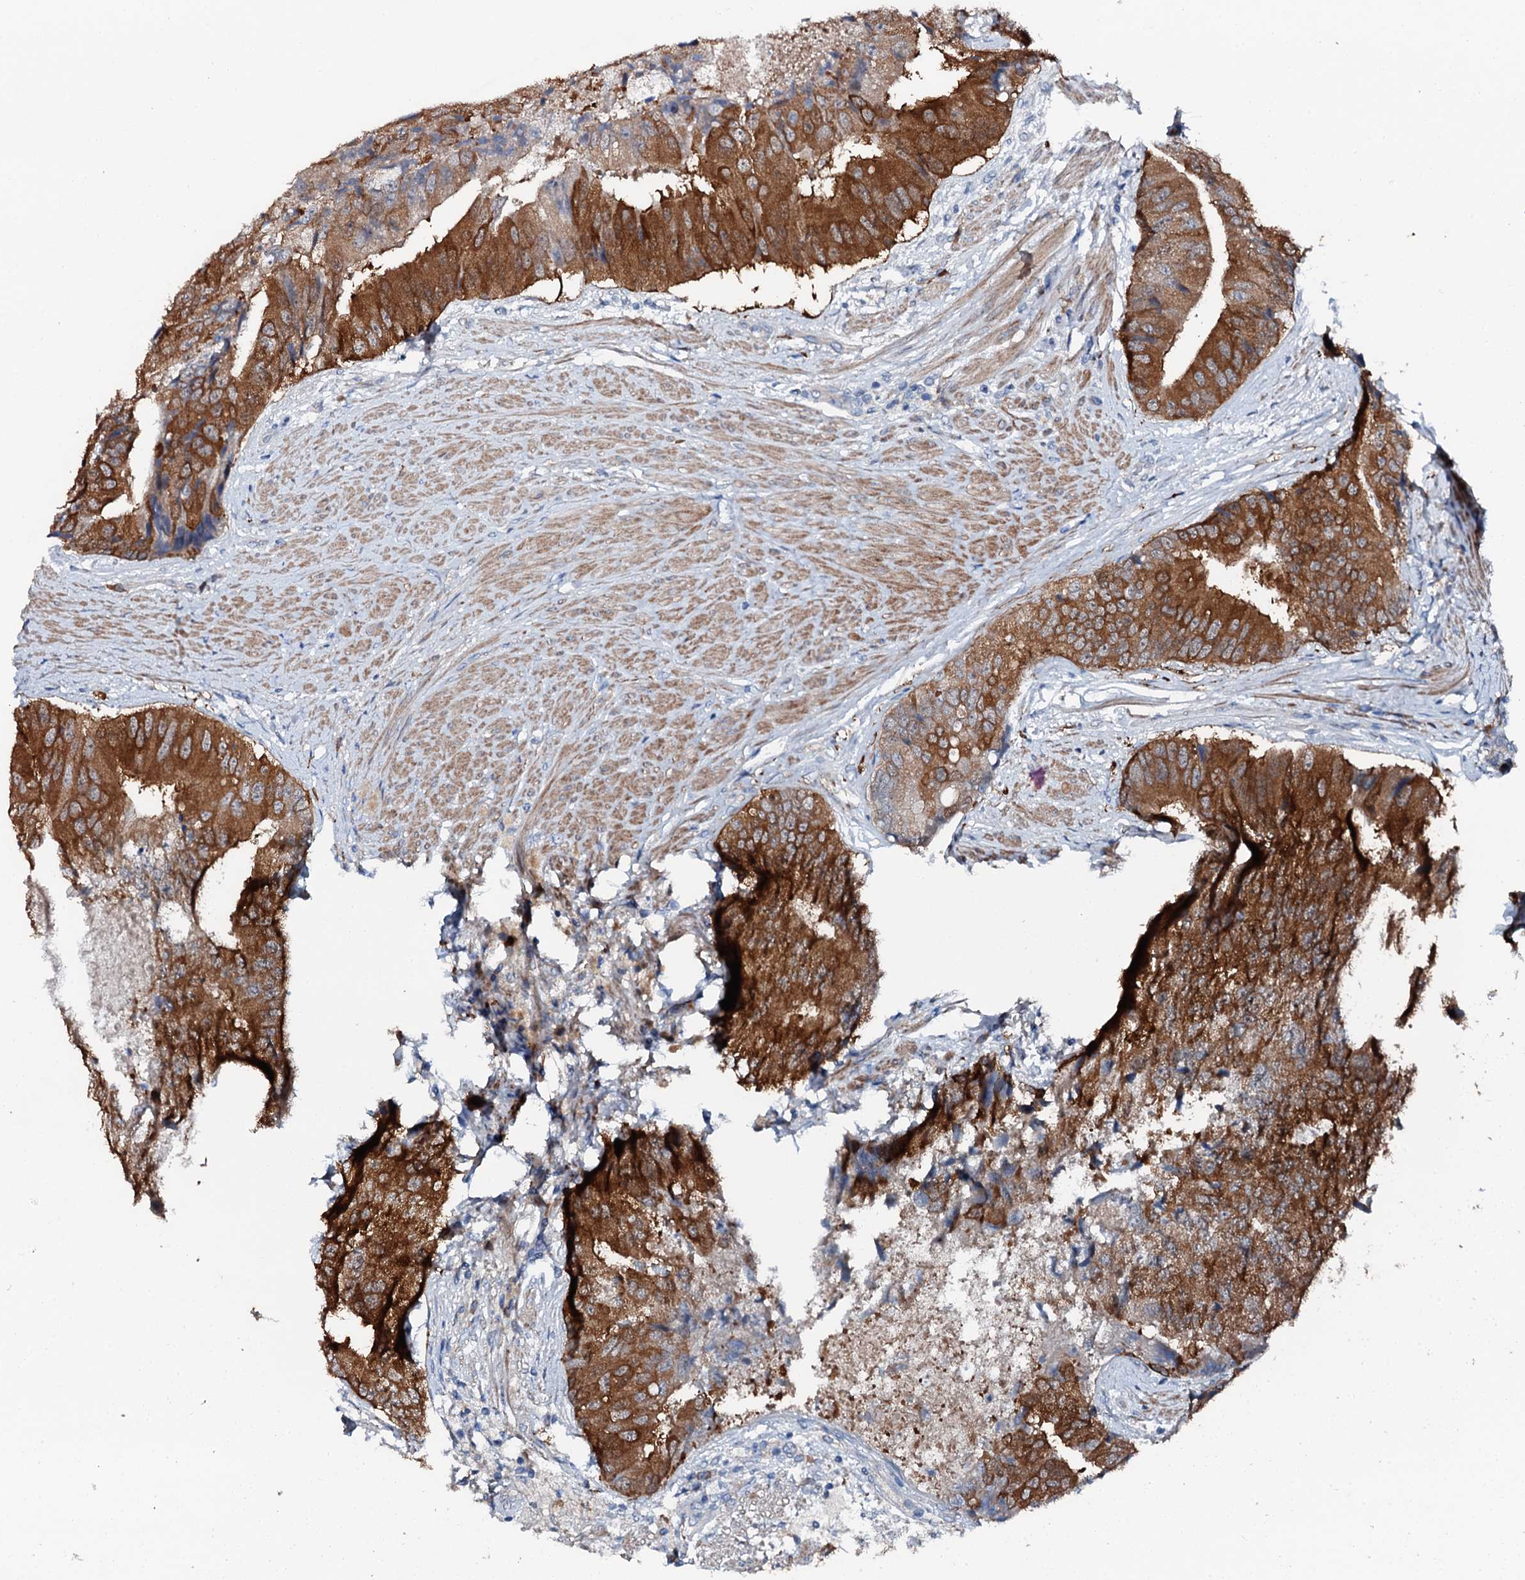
{"staining": {"intensity": "strong", "quantity": ">75%", "location": "cytoplasmic/membranous"}, "tissue": "prostate cancer", "cell_type": "Tumor cells", "image_type": "cancer", "snomed": [{"axis": "morphology", "description": "Adenocarcinoma, High grade"}, {"axis": "topography", "description": "Prostate"}], "caption": "Prostate cancer stained with a protein marker reveals strong staining in tumor cells.", "gene": "GFOD2", "patient": {"sex": "male", "age": 70}}